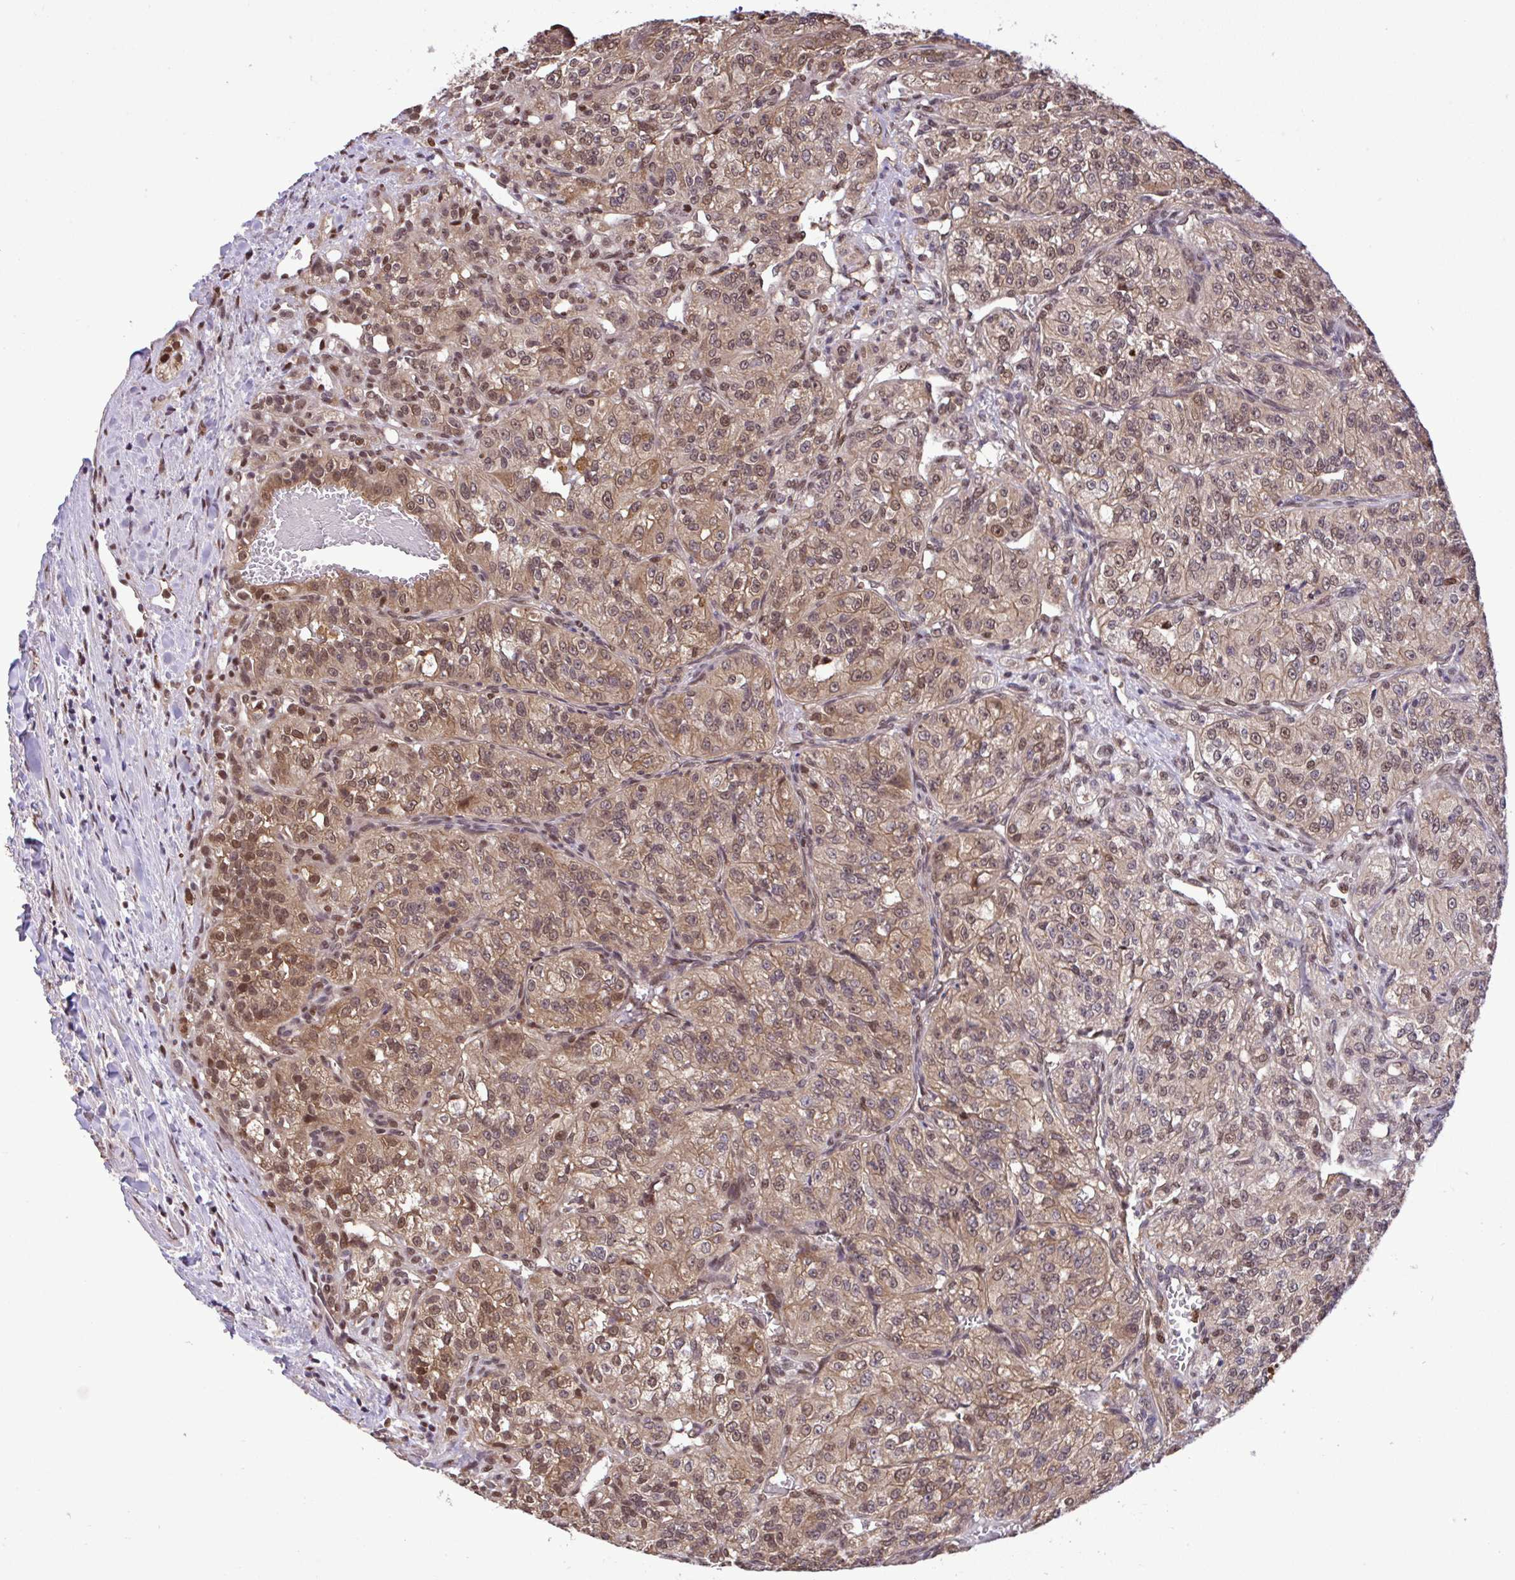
{"staining": {"intensity": "weak", "quantity": ">75%", "location": "cytoplasmic/membranous,nuclear"}, "tissue": "renal cancer", "cell_type": "Tumor cells", "image_type": "cancer", "snomed": [{"axis": "morphology", "description": "Adenocarcinoma, NOS"}, {"axis": "topography", "description": "Kidney"}], "caption": "Immunohistochemical staining of adenocarcinoma (renal) shows low levels of weak cytoplasmic/membranous and nuclear expression in about >75% of tumor cells.", "gene": "GLIS3", "patient": {"sex": "female", "age": 63}}